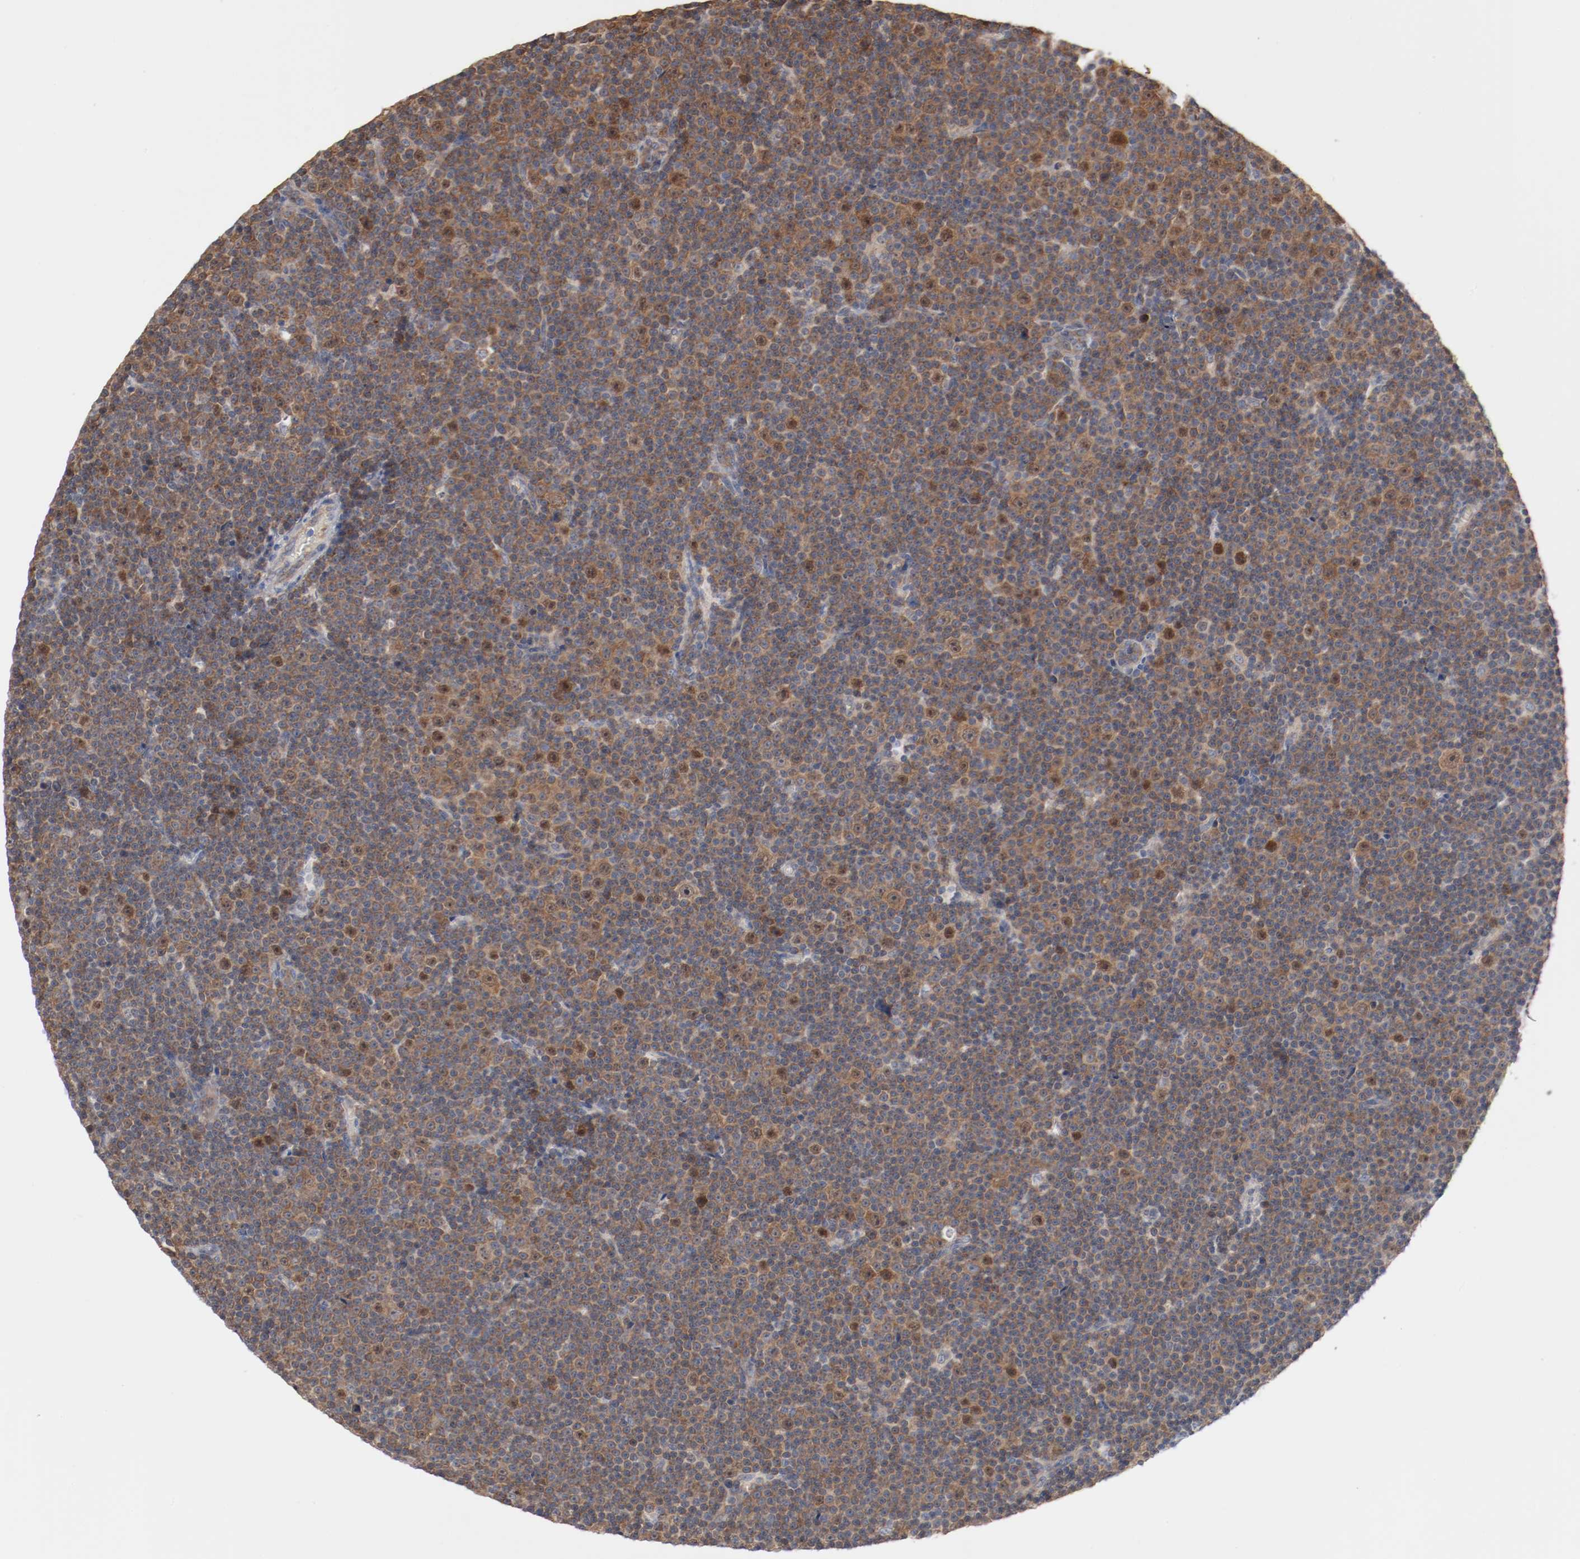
{"staining": {"intensity": "moderate", "quantity": ">75%", "location": "cytoplasmic/membranous"}, "tissue": "lymphoma", "cell_type": "Tumor cells", "image_type": "cancer", "snomed": [{"axis": "morphology", "description": "Malignant lymphoma, non-Hodgkin's type, Low grade"}, {"axis": "topography", "description": "Lymph node"}], "caption": "Lymphoma stained with a protein marker shows moderate staining in tumor cells.", "gene": "RNASE11", "patient": {"sex": "female", "age": 67}}